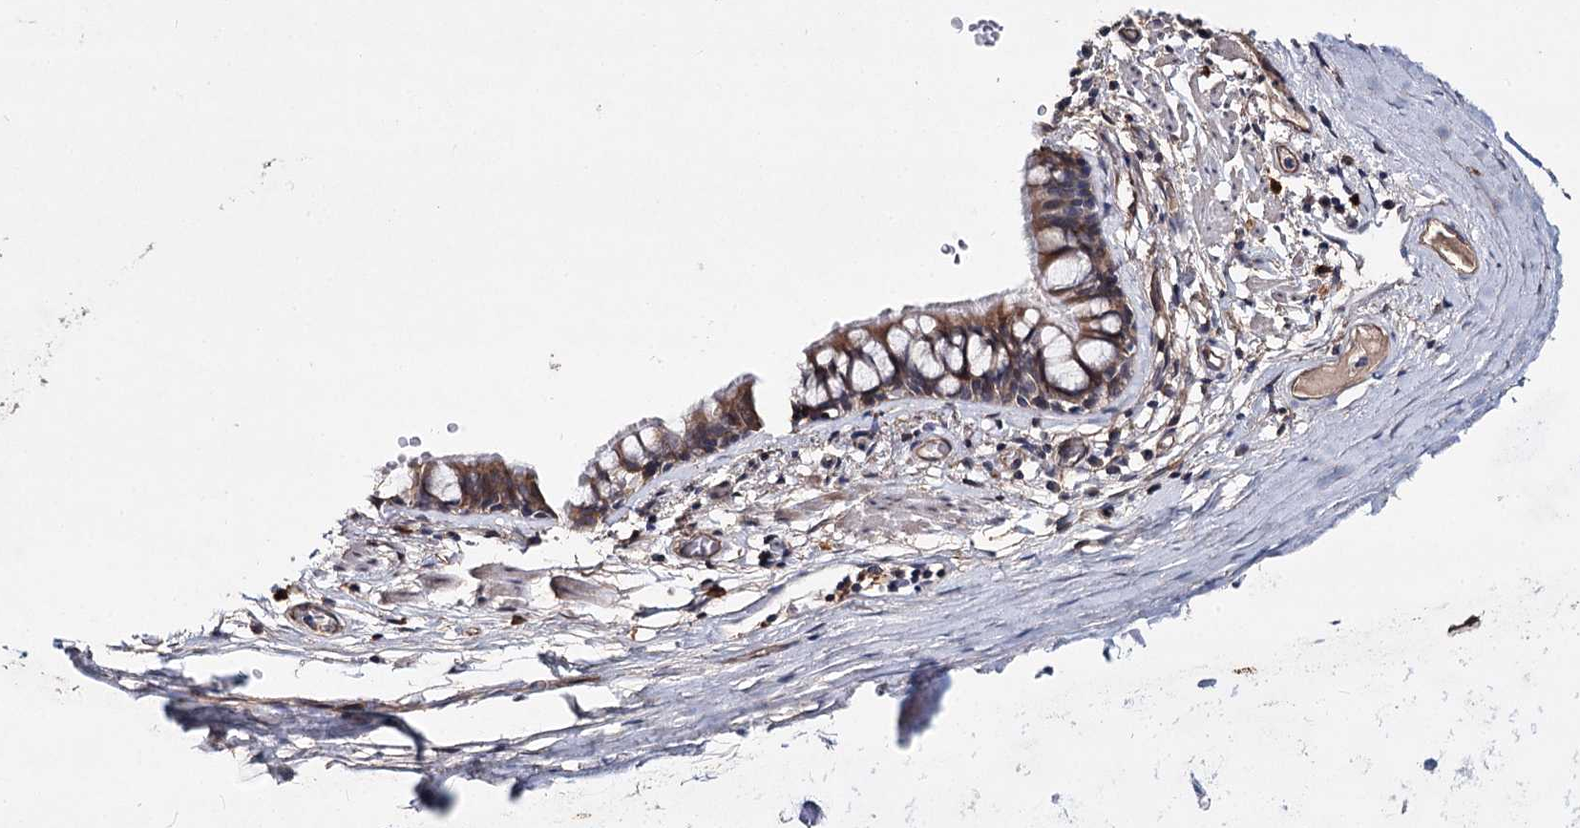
{"staining": {"intensity": "moderate", "quantity": ">75%", "location": "cytoplasmic/membranous"}, "tissue": "bronchus", "cell_type": "Respiratory epithelial cells", "image_type": "normal", "snomed": [{"axis": "morphology", "description": "Normal tissue, NOS"}, {"axis": "topography", "description": "Cartilage tissue"}, {"axis": "topography", "description": "Bronchus"}], "caption": "This is a histology image of IHC staining of normal bronchus, which shows moderate expression in the cytoplasmic/membranous of respiratory epithelial cells.", "gene": "TMEM218", "patient": {"sex": "female", "age": 36}}